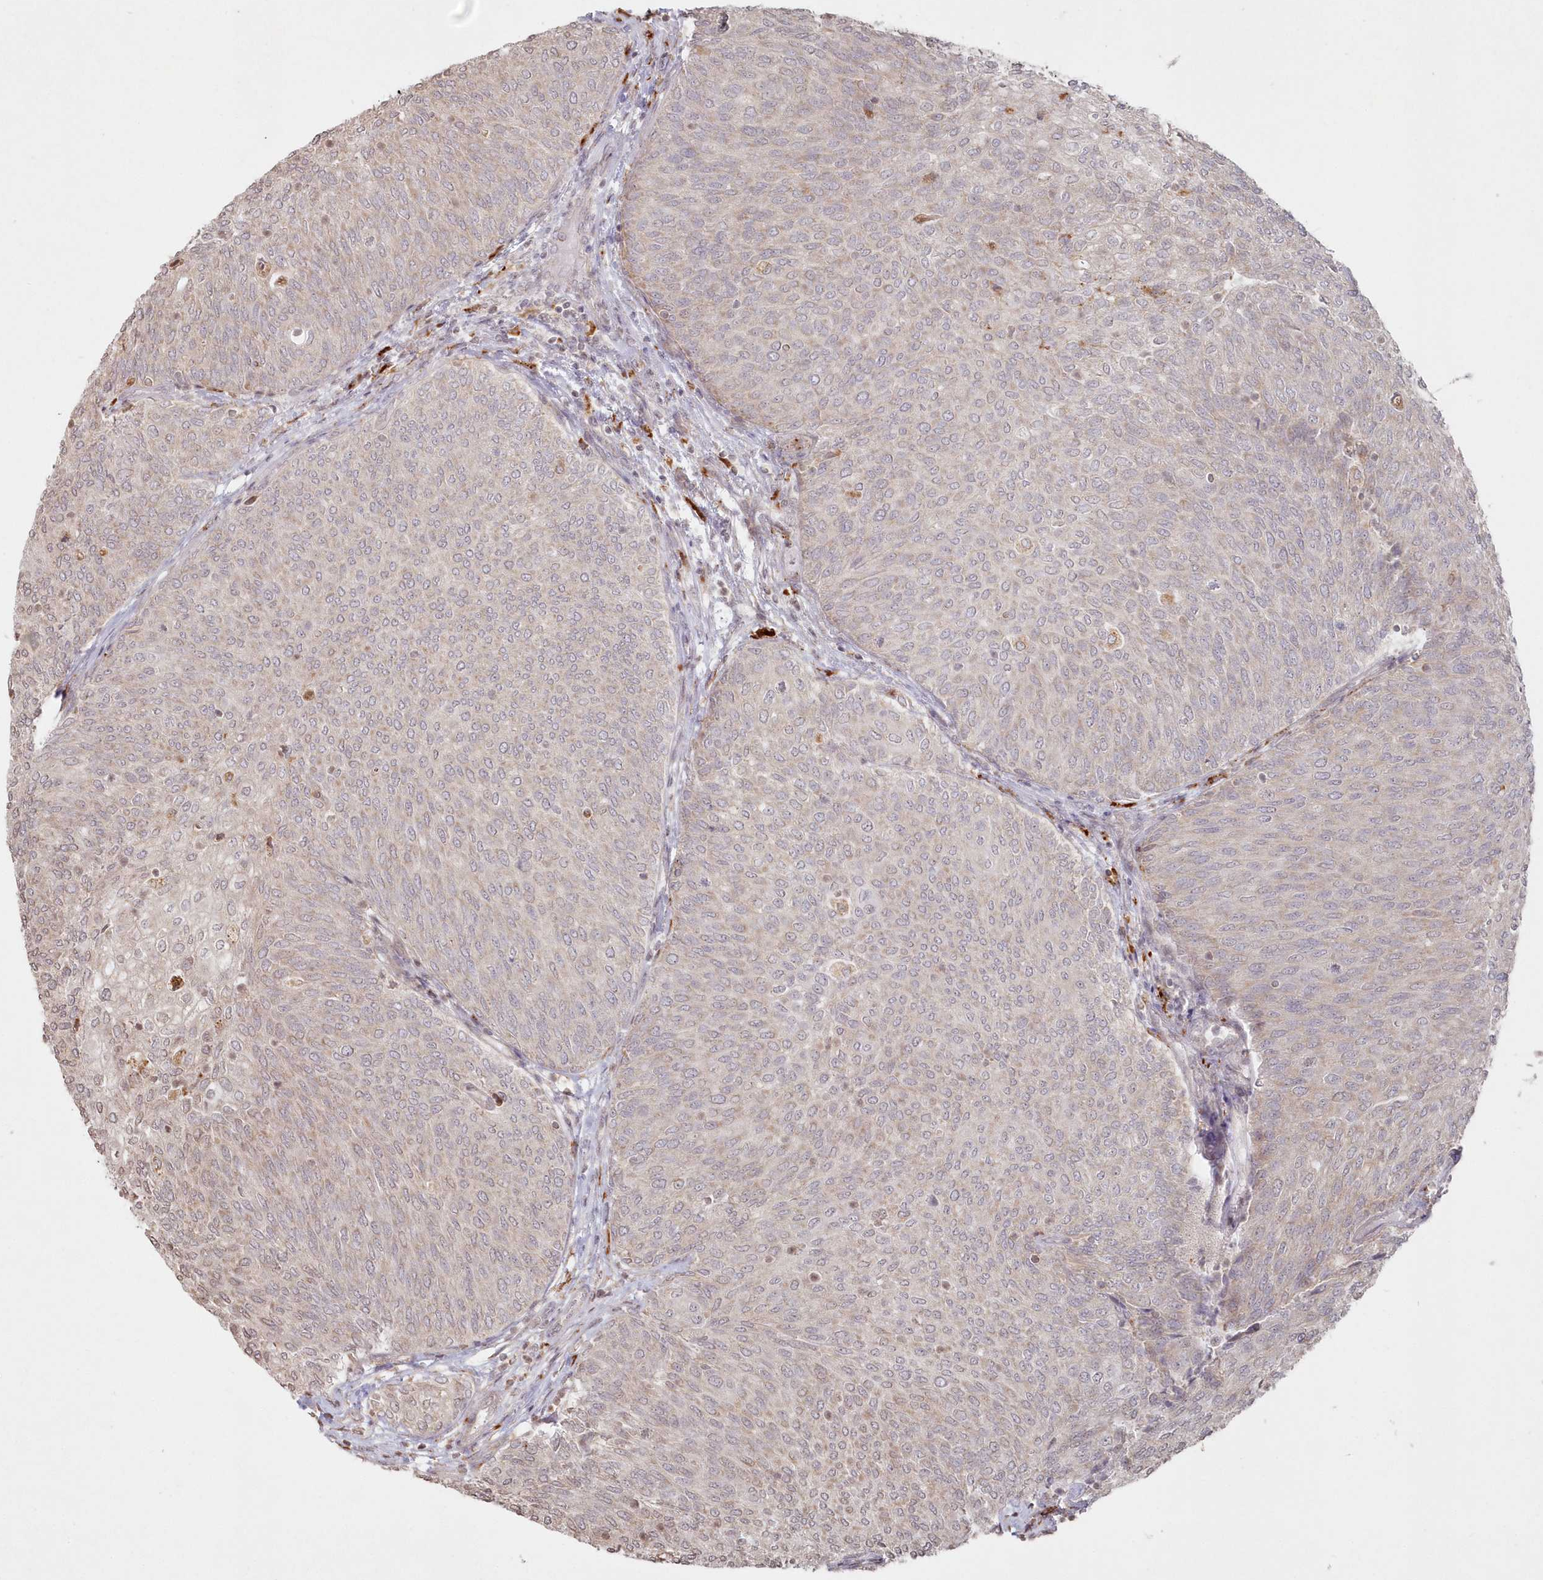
{"staining": {"intensity": "weak", "quantity": "25%-75%", "location": "cytoplasmic/membranous"}, "tissue": "urothelial cancer", "cell_type": "Tumor cells", "image_type": "cancer", "snomed": [{"axis": "morphology", "description": "Urothelial carcinoma, Low grade"}, {"axis": "topography", "description": "Urinary bladder"}], "caption": "An image showing weak cytoplasmic/membranous staining in approximately 25%-75% of tumor cells in low-grade urothelial carcinoma, as visualized by brown immunohistochemical staining.", "gene": "ARSB", "patient": {"sex": "female", "age": 79}}